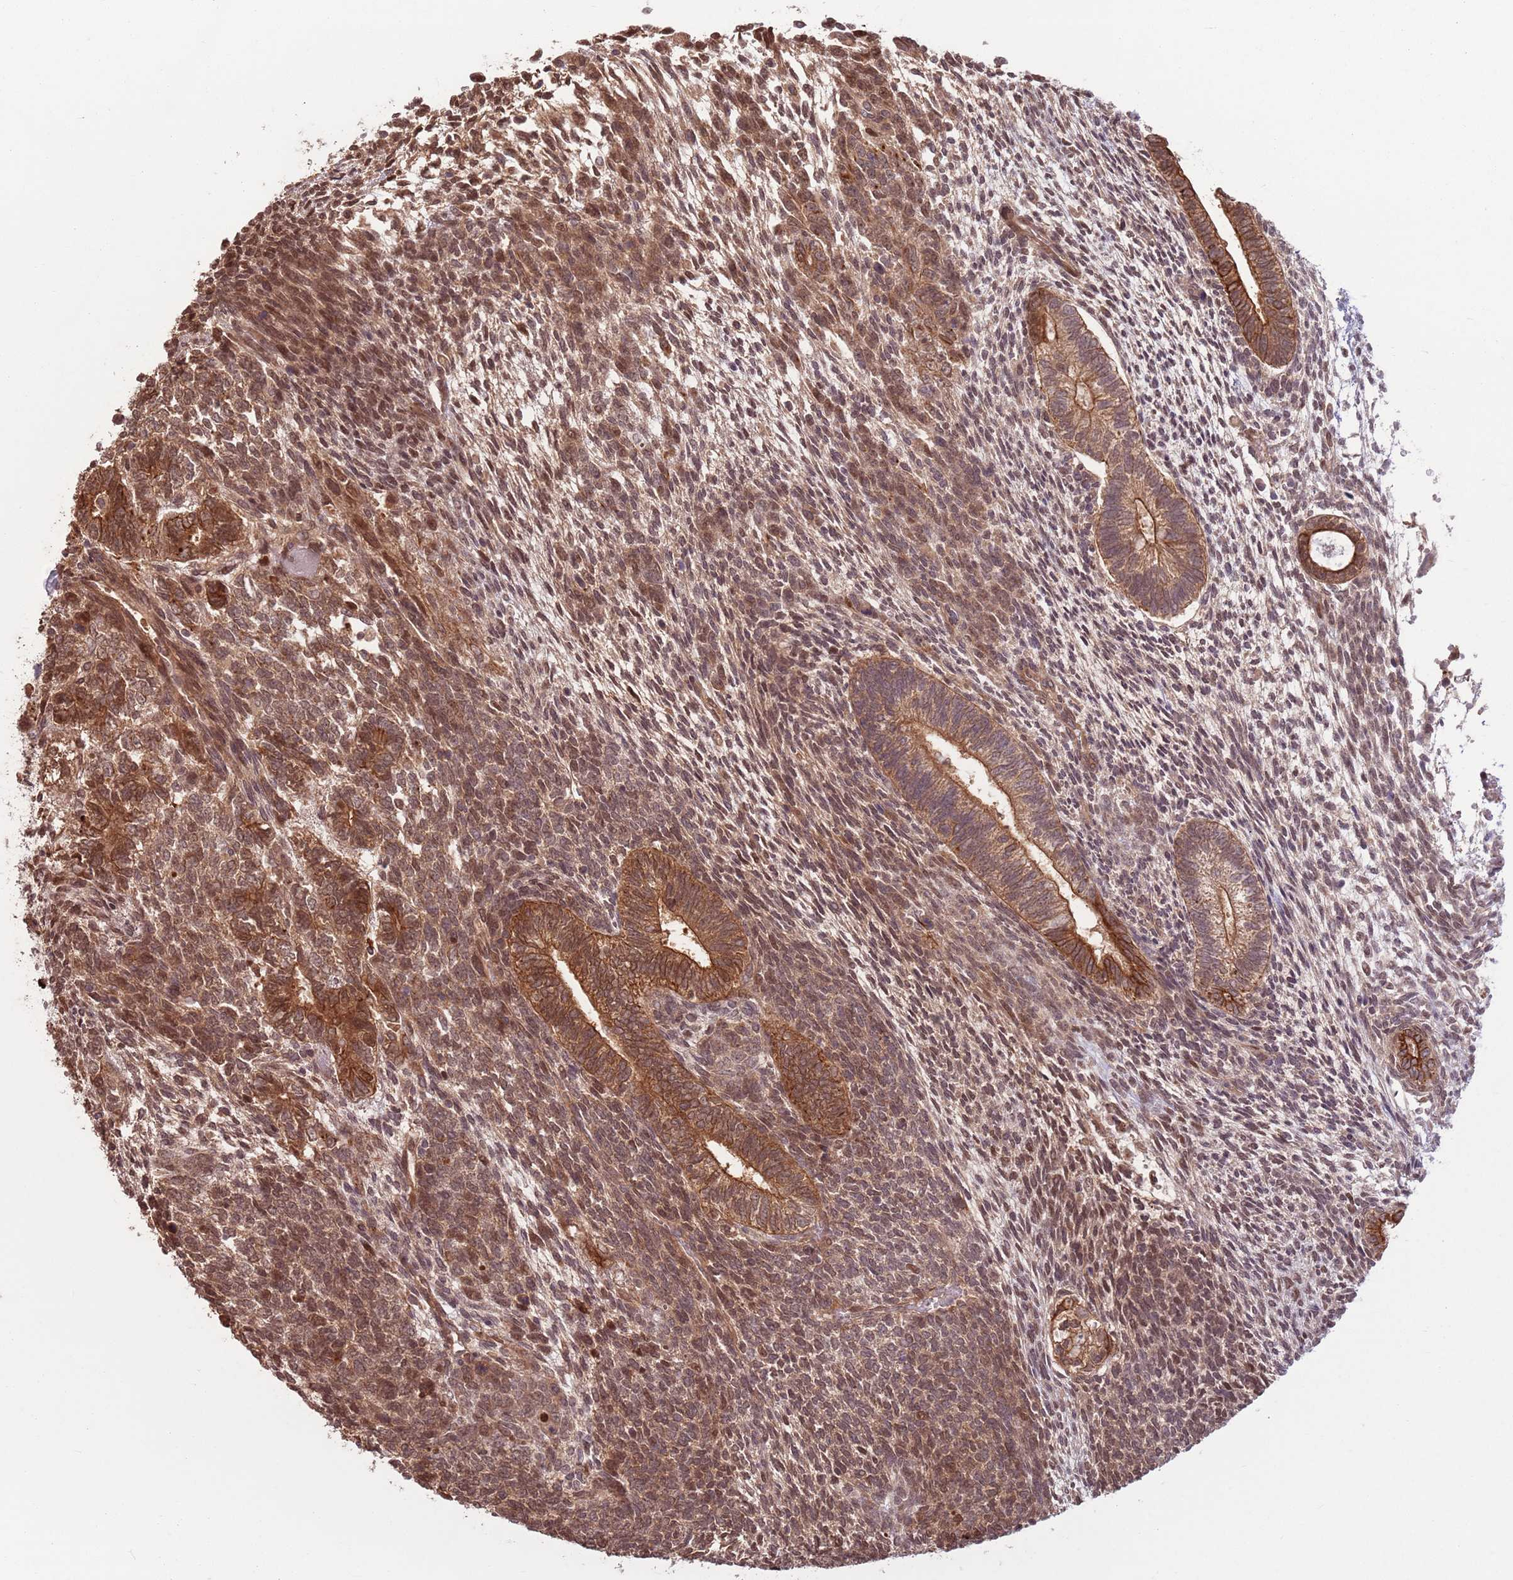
{"staining": {"intensity": "moderate", "quantity": ">75%", "location": "cytoplasmic/membranous"}, "tissue": "testis cancer", "cell_type": "Tumor cells", "image_type": "cancer", "snomed": [{"axis": "morphology", "description": "Carcinoma, Embryonal, NOS"}, {"axis": "topography", "description": "Testis"}], "caption": "A brown stain labels moderate cytoplasmic/membranous staining of a protein in embryonal carcinoma (testis) tumor cells.", "gene": "CCDC154", "patient": {"sex": "male", "age": 23}}